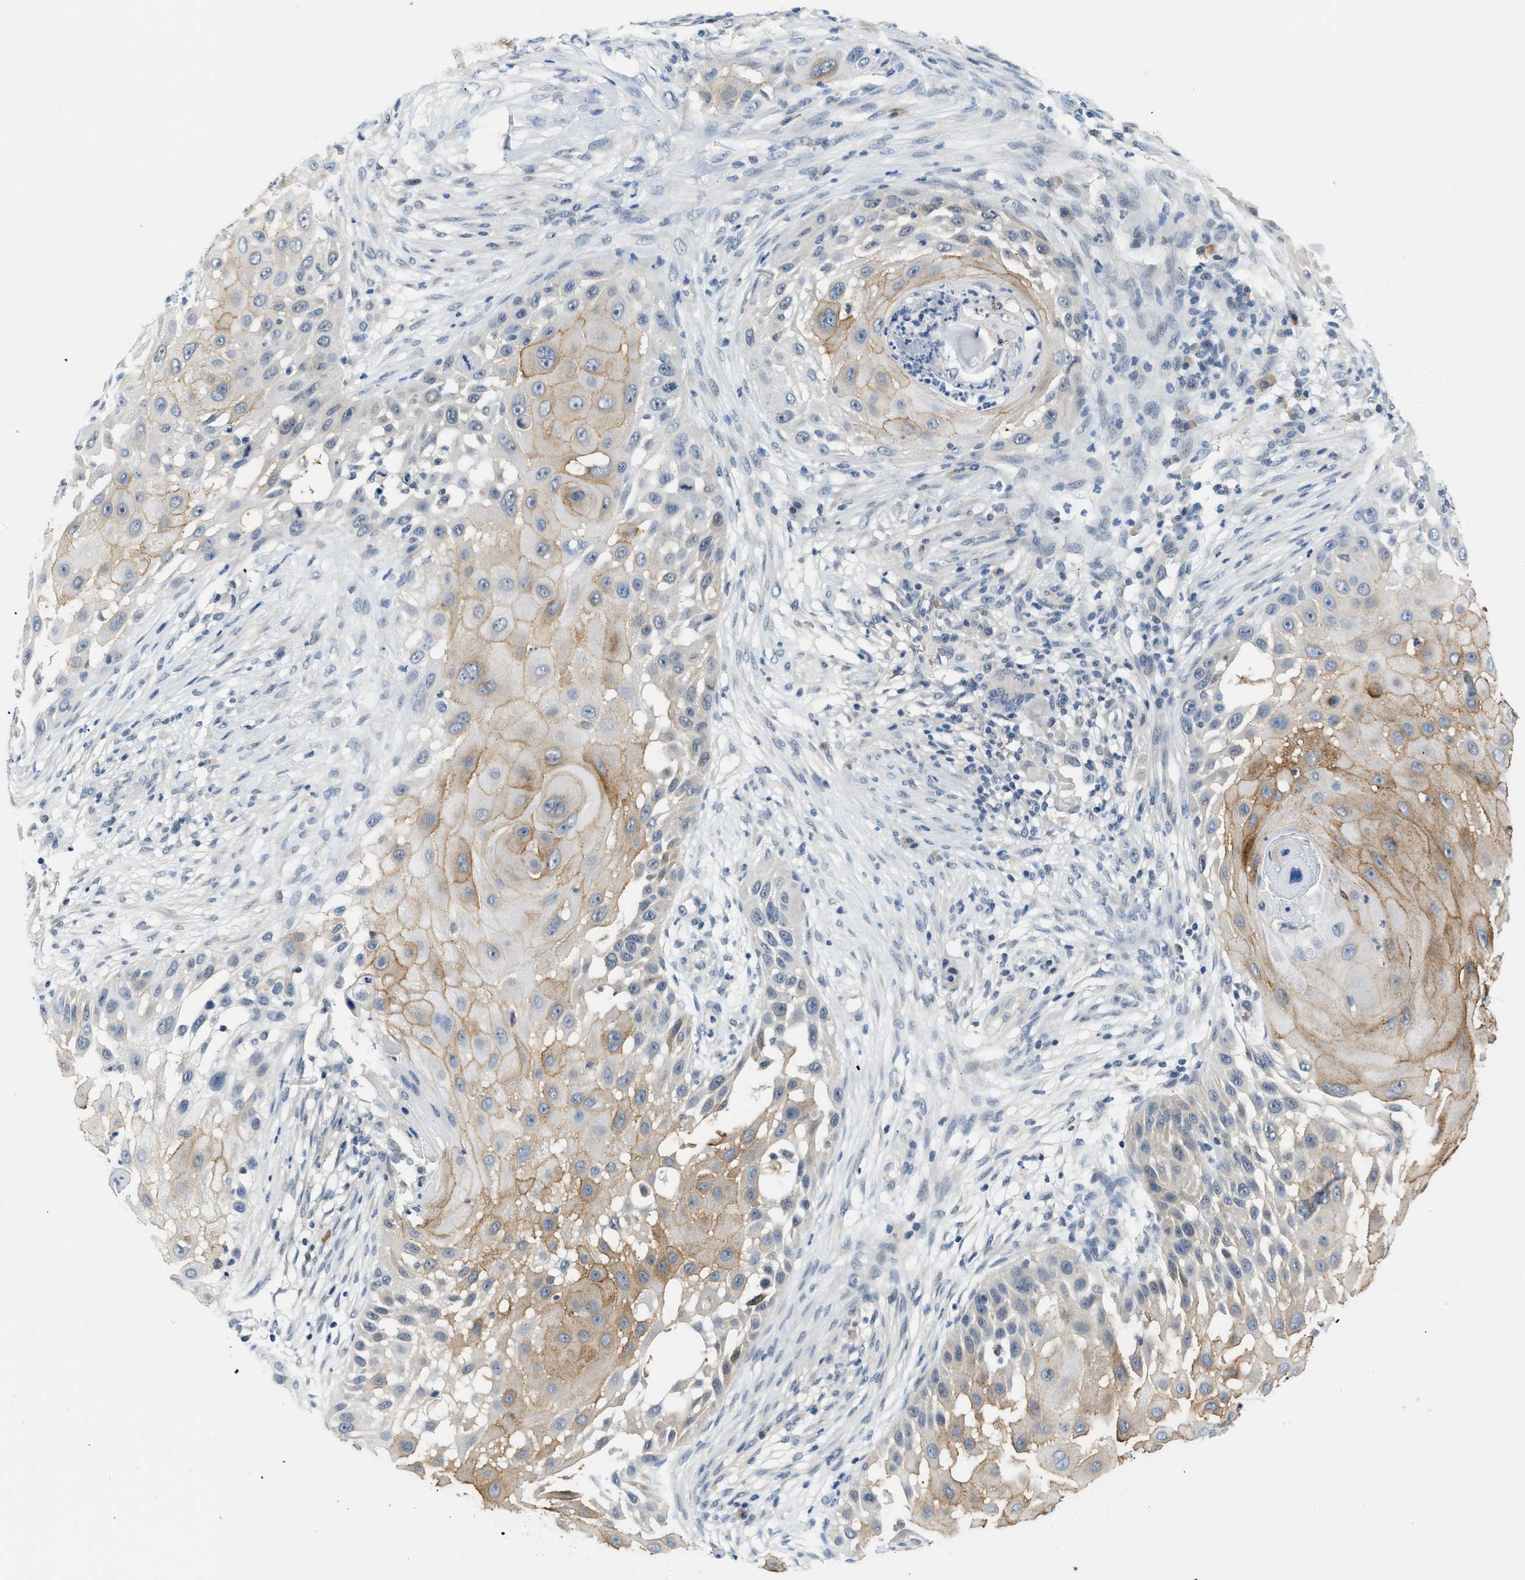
{"staining": {"intensity": "moderate", "quantity": "25%-75%", "location": "cytoplasmic/membranous"}, "tissue": "skin cancer", "cell_type": "Tumor cells", "image_type": "cancer", "snomed": [{"axis": "morphology", "description": "Squamous cell carcinoma, NOS"}, {"axis": "topography", "description": "Skin"}], "caption": "About 25%-75% of tumor cells in human skin cancer exhibit moderate cytoplasmic/membranous protein positivity as visualized by brown immunohistochemical staining.", "gene": "PSAT1", "patient": {"sex": "female", "age": 44}}